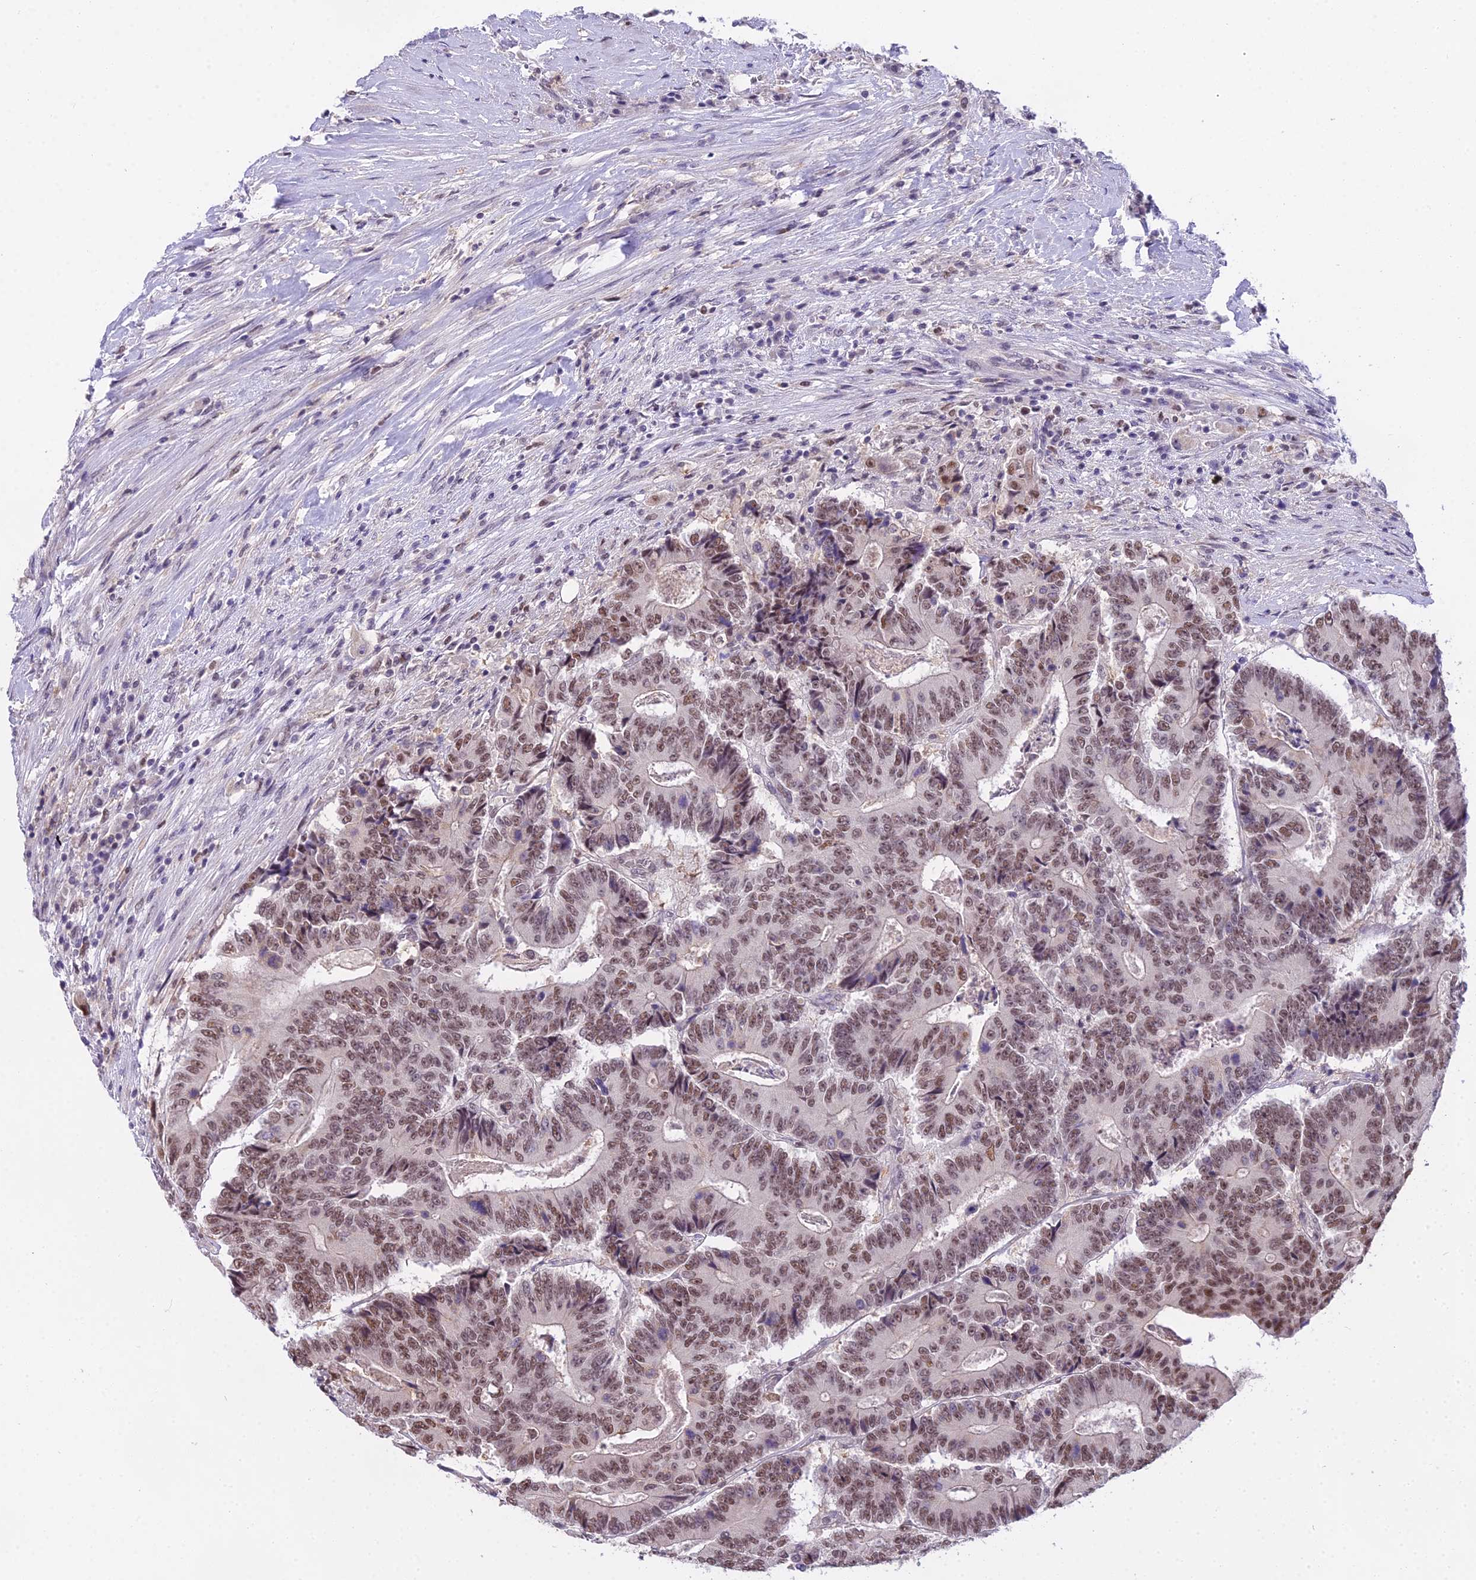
{"staining": {"intensity": "moderate", "quantity": ">75%", "location": "nuclear"}, "tissue": "colorectal cancer", "cell_type": "Tumor cells", "image_type": "cancer", "snomed": [{"axis": "morphology", "description": "Adenocarcinoma, NOS"}, {"axis": "topography", "description": "Colon"}], "caption": "Immunohistochemistry (IHC) of human colorectal cancer (adenocarcinoma) shows medium levels of moderate nuclear expression in about >75% of tumor cells. (Stains: DAB (3,3'-diaminobenzidine) in brown, nuclei in blue, Microscopy: brightfield microscopy at high magnification).", "gene": "MAT2A", "patient": {"sex": "male", "age": 83}}